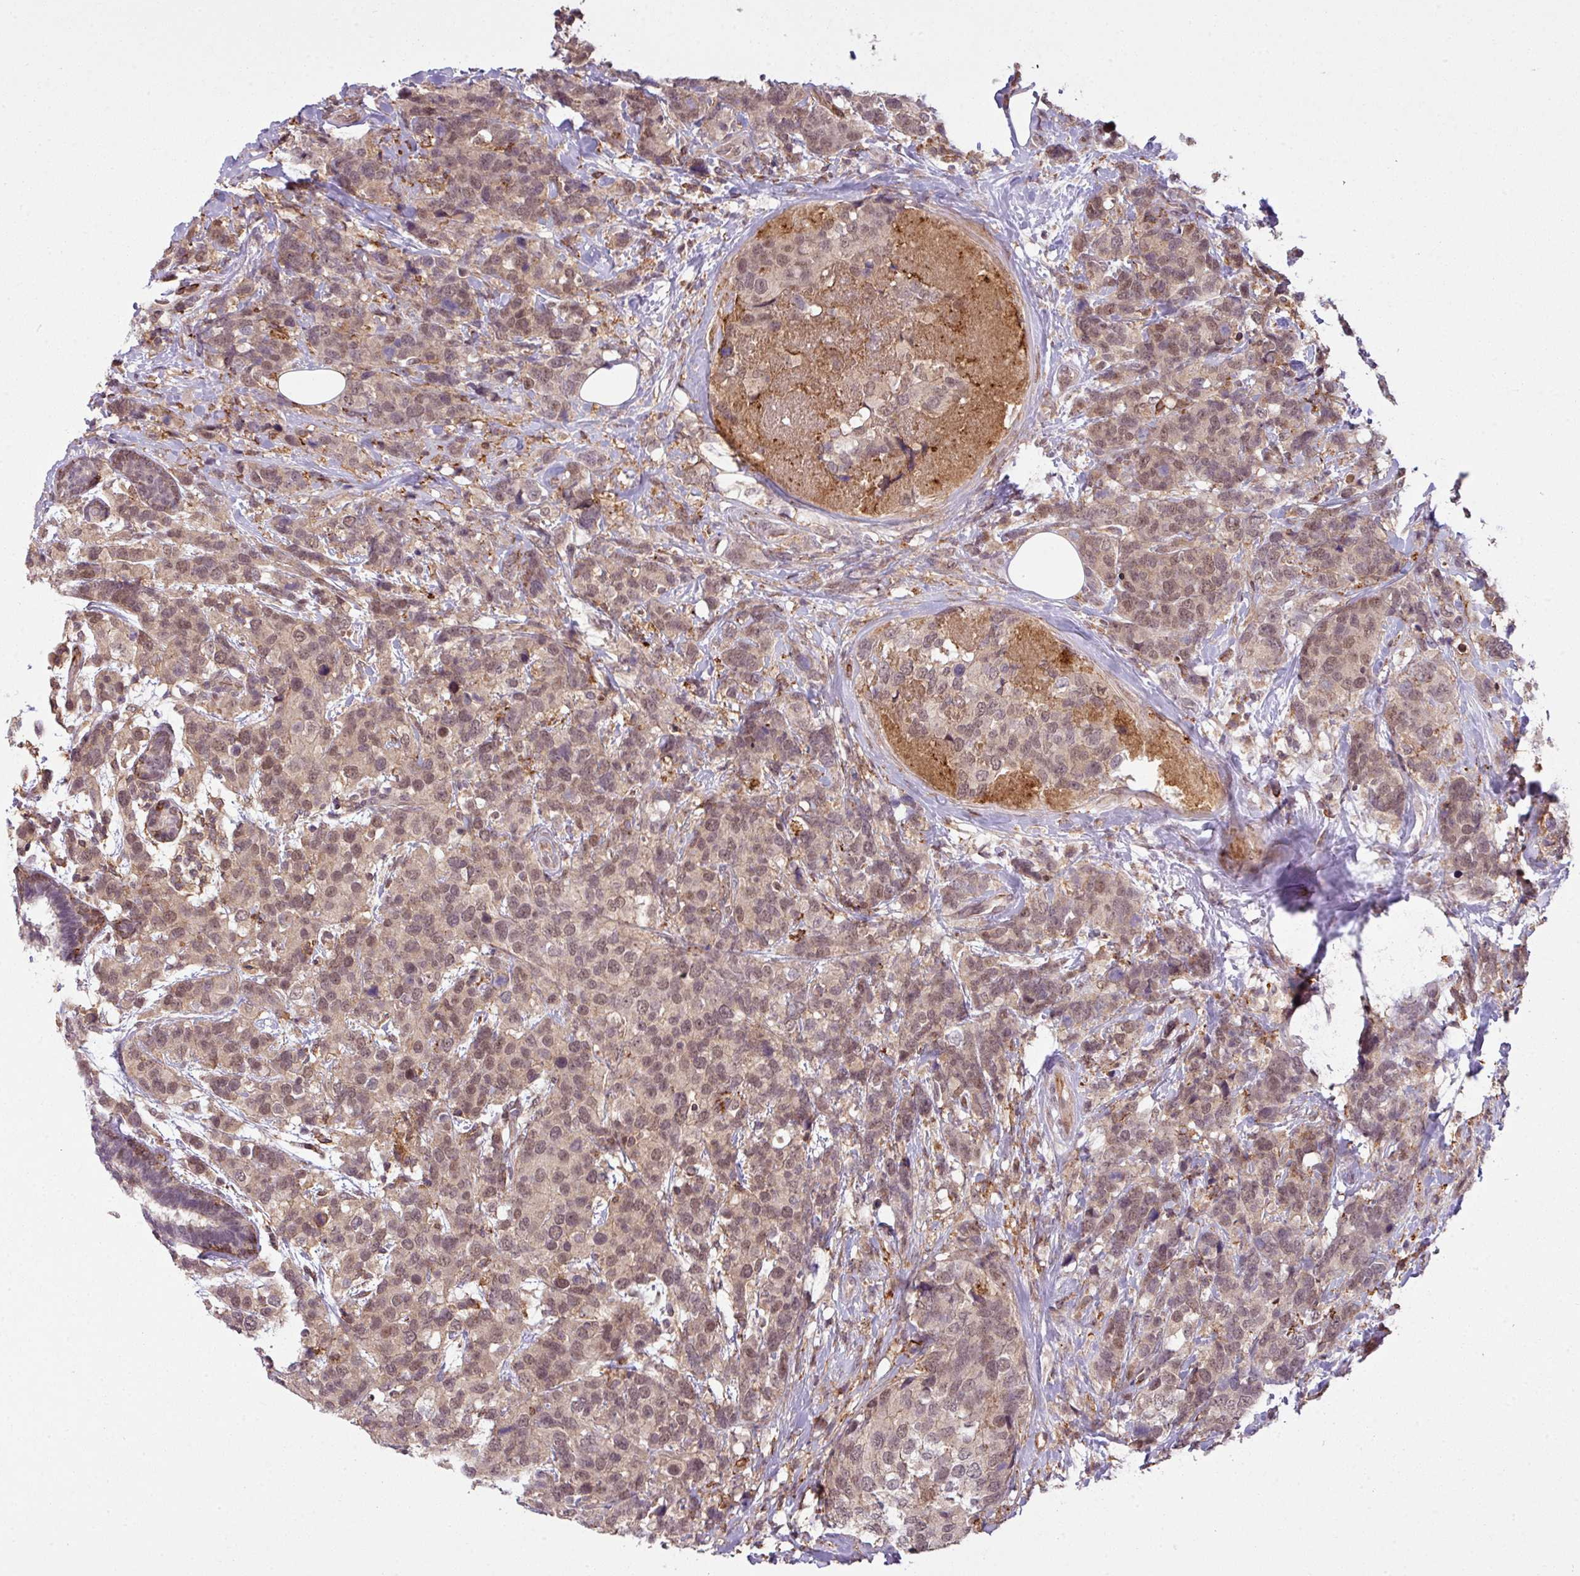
{"staining": {"intensity": "weak", "quantity": ">75%", "location": "nuclear"}, "tissue": "breast cancer", "cell_type": "Tumor cells", "image_type": "cancer", "snomed": [{"axis": "morphology", "description": "Lobular carcinoma"}, {"axis": "topography", "description": "Breast"}], "caption": "Breast cancer (lobular carcinoma) tissue shows weak nuclear staining in approximately >75% of tumor cells, visualized by immunohistochemistry. The staining was performed using DAB, with brown indicating positive protein expression. Nuclei are stained blue with hematoxylin.", "gene": "ZC2HC1C", "patient": {"sex": "female", "age": 59}}